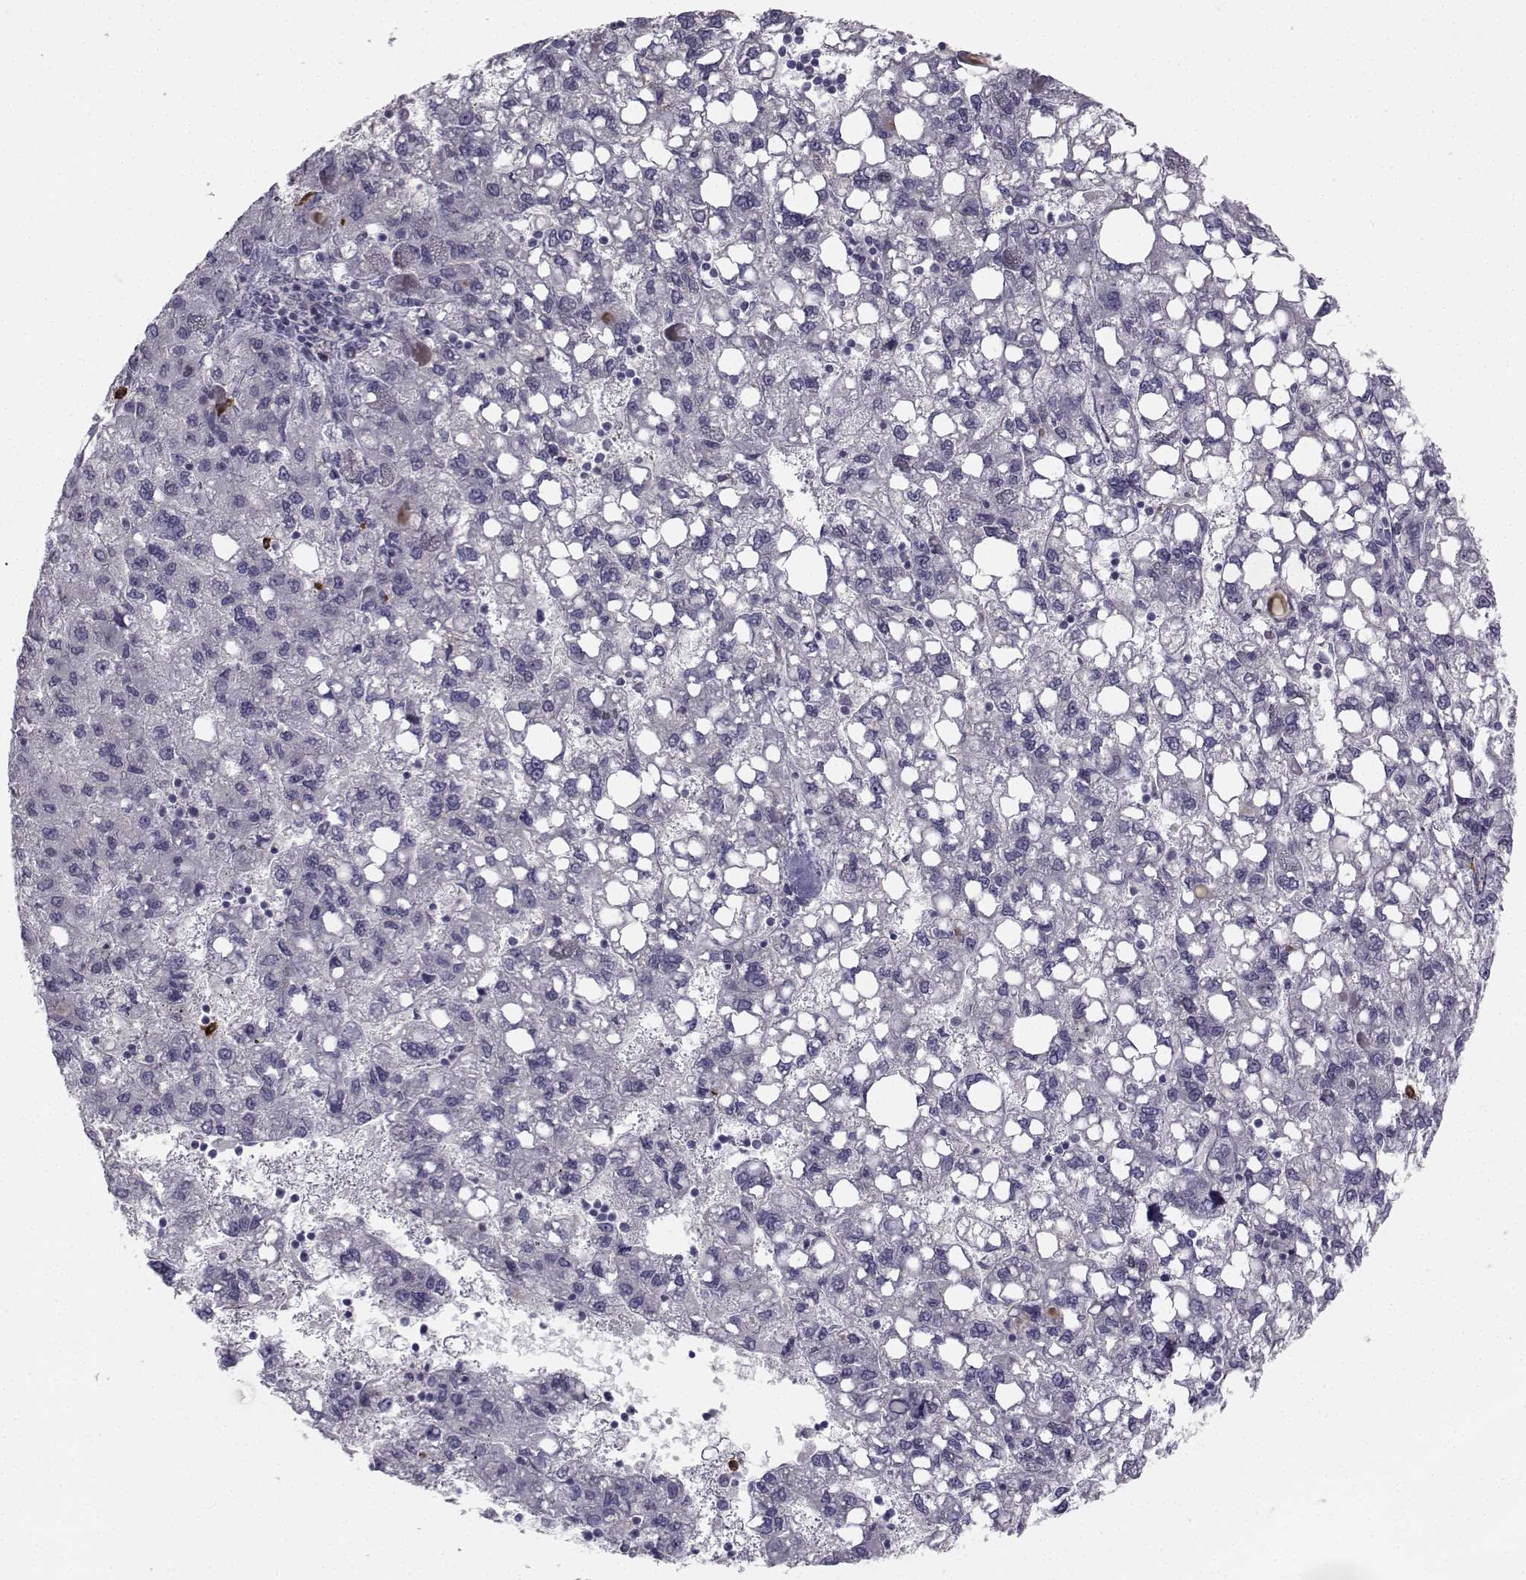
{"staining": {"intensity": "negative", "quantity": "none", "location": "none"}, "tissue": "liver cancer", "cell_type": "Tumor cells", "image_type": "cancer", "snomed": [{"axis": "morphology", "description": "Carcinoma, Hepatocellular, NOS"}, {"axis": "topography", "description": "Liver"}], "caption": "An image of human liver hepatocellular carcinoma is negative for staining in tumor cells.", "gene": "LRP8", "patient": {"sex": "female", "age": 82}}